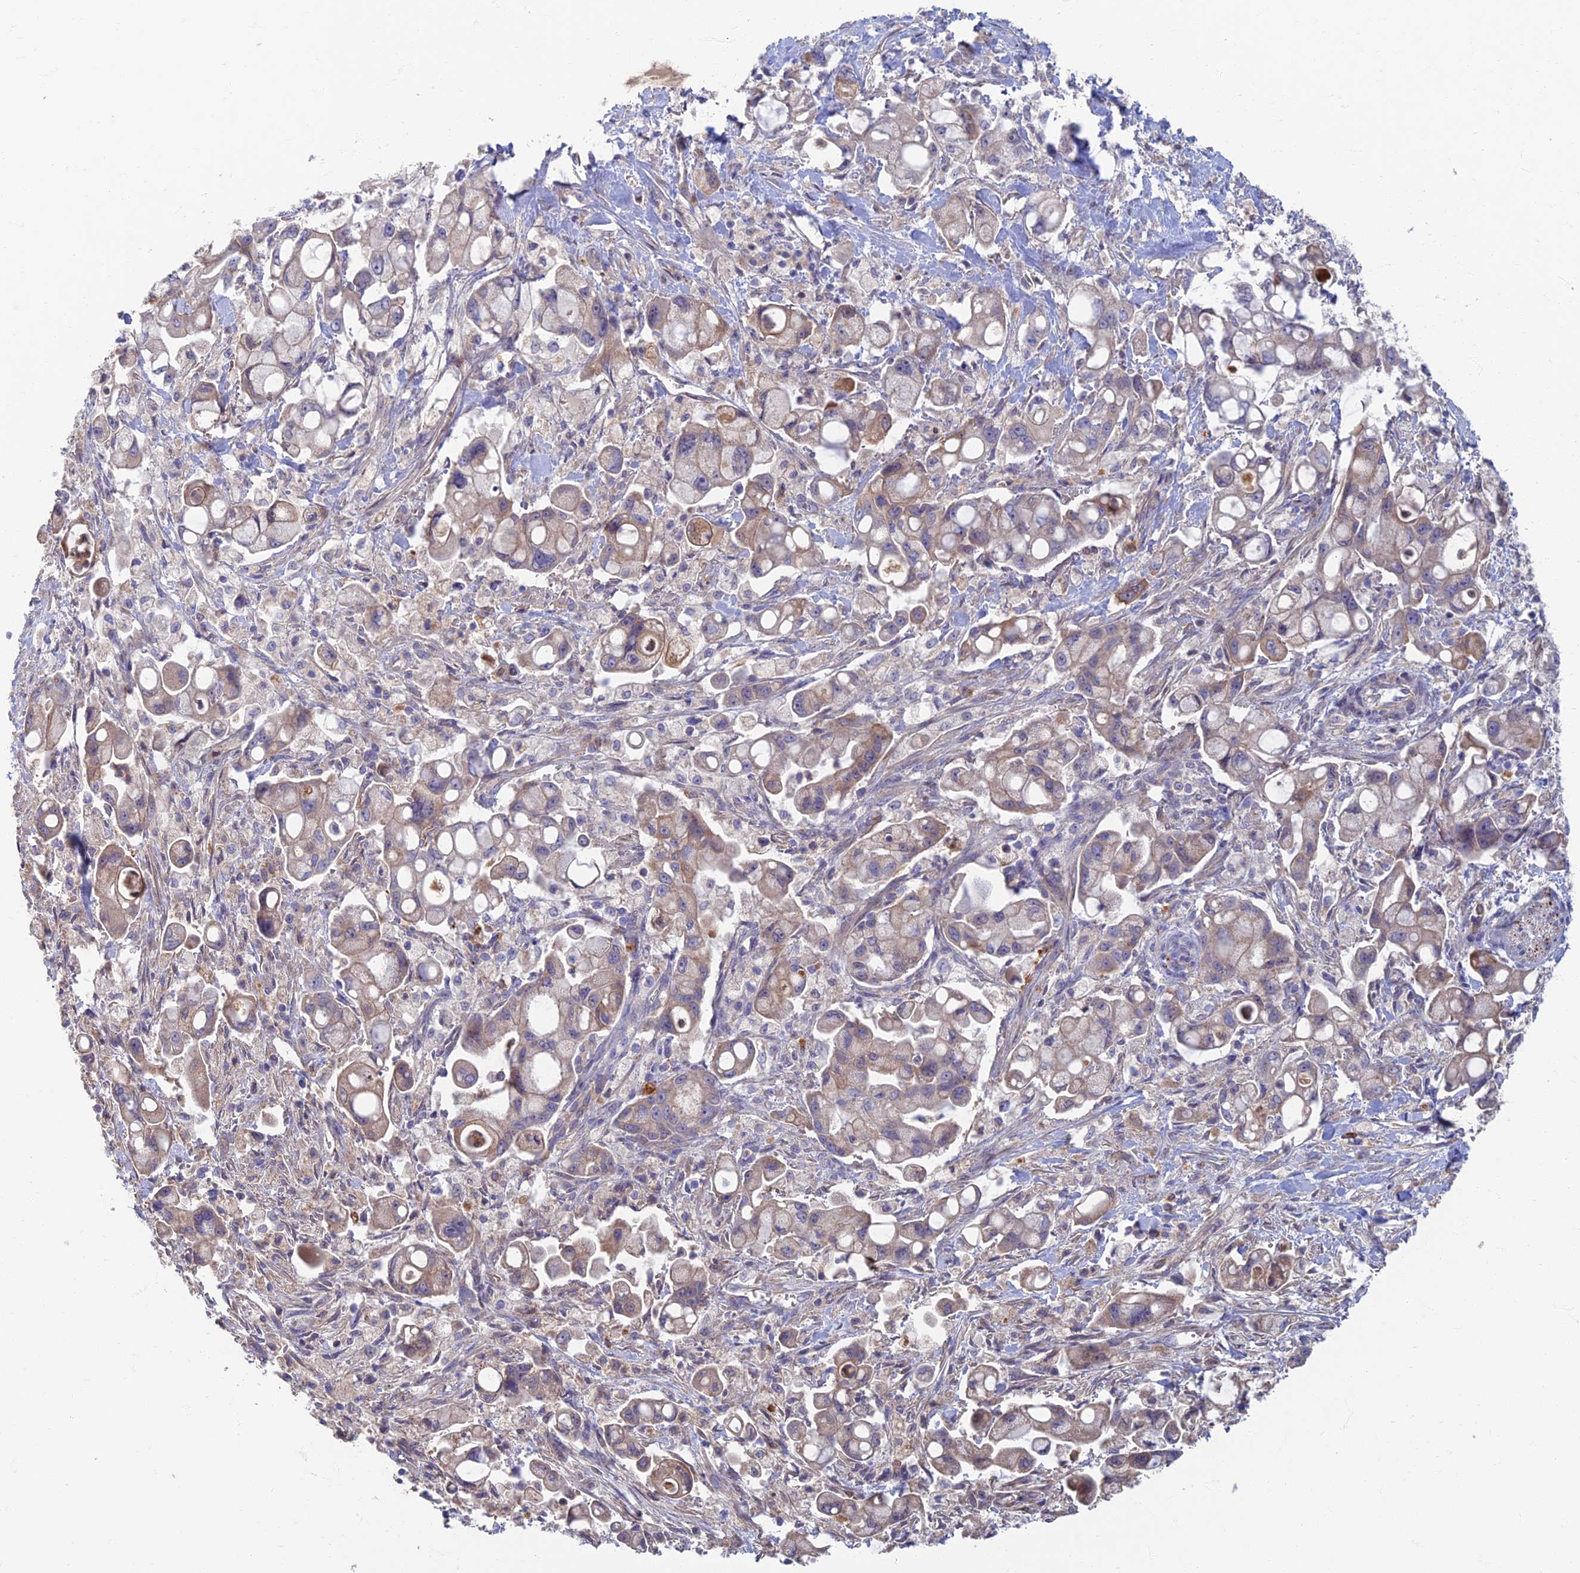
{"staining": {"intensity": "weak", "quantity": "25%-75%", "location": "cytoplasmic/membranous"}, "tissue": "pancreatic cancer", "cell_type": "Tumor cells", "image_type": "cancer", "snomed": [{"axis": "morphology", "description": "Adenocarcinoma, NOS"}, {"axis": "topography", "description": "Pancreas"}], "caption": "There is low levels of weak cytoplasmic/membranous positivity in tumor cells of pancreatic cancer, as demonstrated by immunohistochemical staining (brown color).", "gene": "SOGA1", "patient": {"sex": "male", "age": 68}}